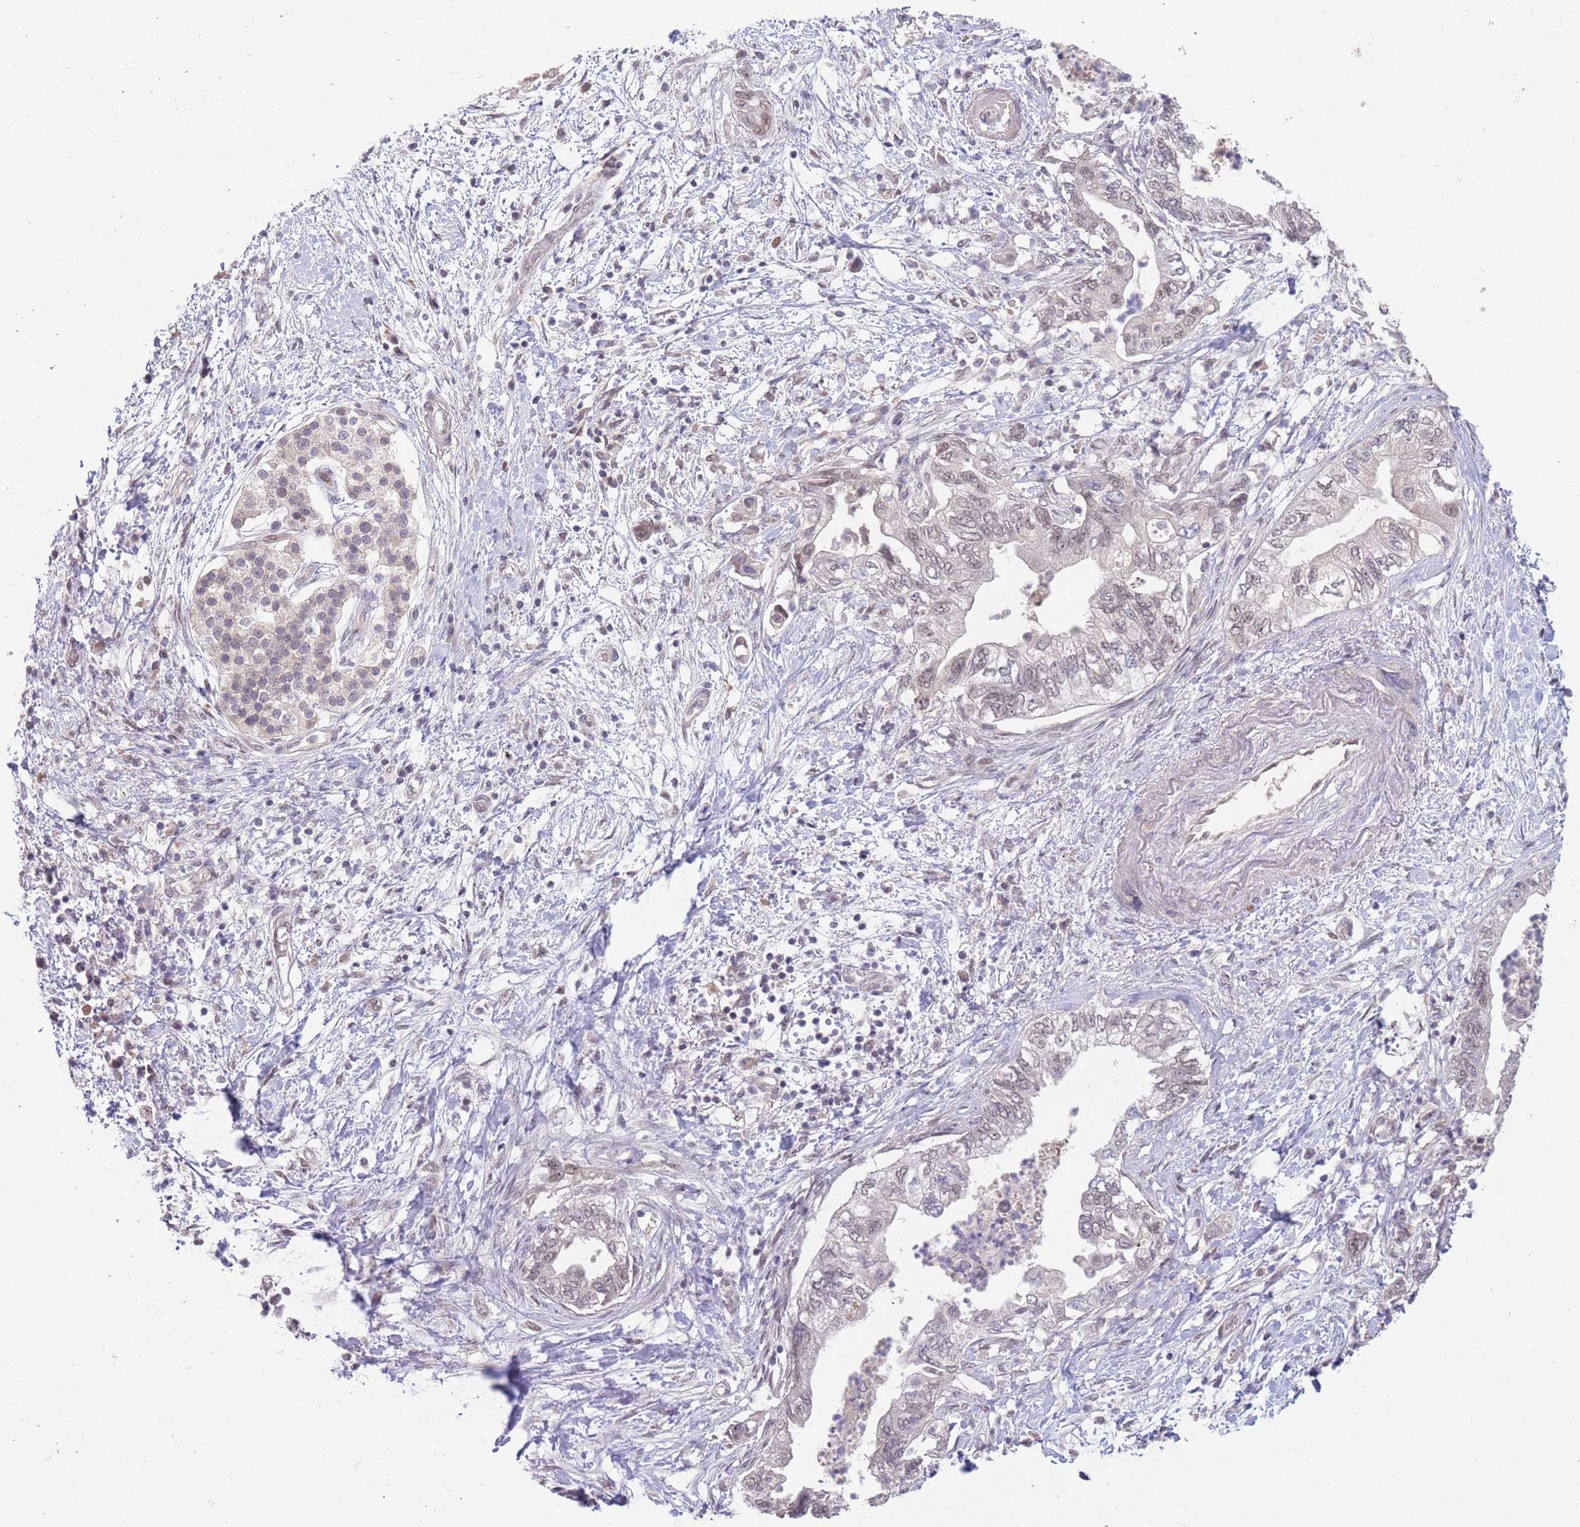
{"staining": {"intensity": "negative", "quantity": "none", "location": "none"}, "tissue": "pancreatic cancer", "cell_type": "Tumor cells", "image_type": "cancer", "snomed": [{"axis": "morphology", "description": "Adenocarcinoma, NOS"}, {"axis": "topography", "description": "Pancreas"}], "caption": "Pancreatic cancer (adenocarcinoma) was stained to show a protein in brown. There is no significant staining in tumor cells. (DAB IHC visualized using brightfield microscopy, high magnification).", "gene": "MEI1", "patient": {"sex": "female", "age": 73}}